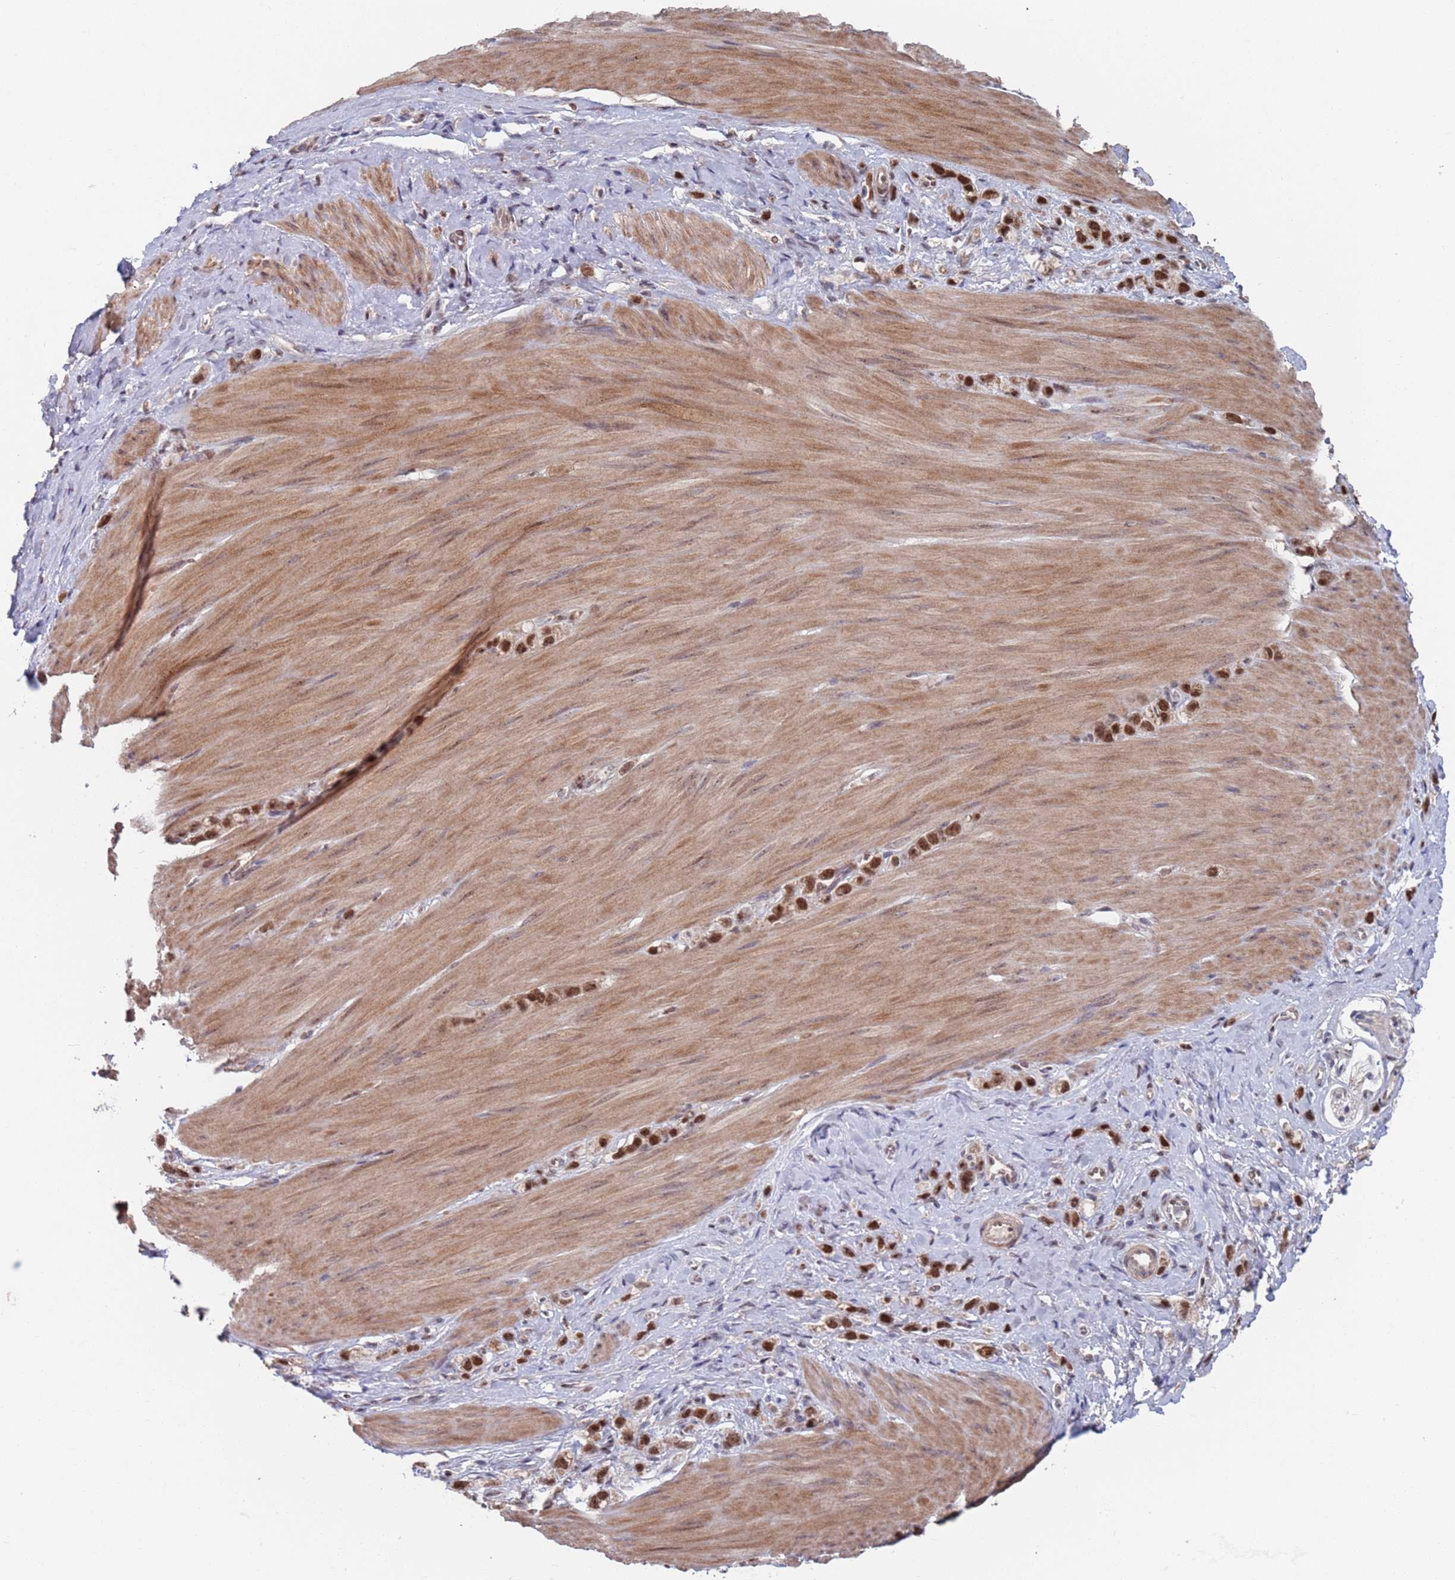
{"staining": {"intensity": "strong", "quantity": ">75%", "location": "nuclear"}, "tissue": "stomach cancer", "cell_type": "Tumor cells", "image_type": "cancer", "snomed": [{"axis": "morphology", "description": "Adenocarcinoma, NOS"}, {"axis": "topography", "description": "Stomach"}], "caption": "Immunohistochemical staining of human stomach adenocarcinoma displays high levels of strong nuclear staining in approximately >75% of tumor cells. (Brightfield microscopy of DAB IHC at high magnification).", "gene": "RPP25", "patient": {"sex": "female", "age": 65}}